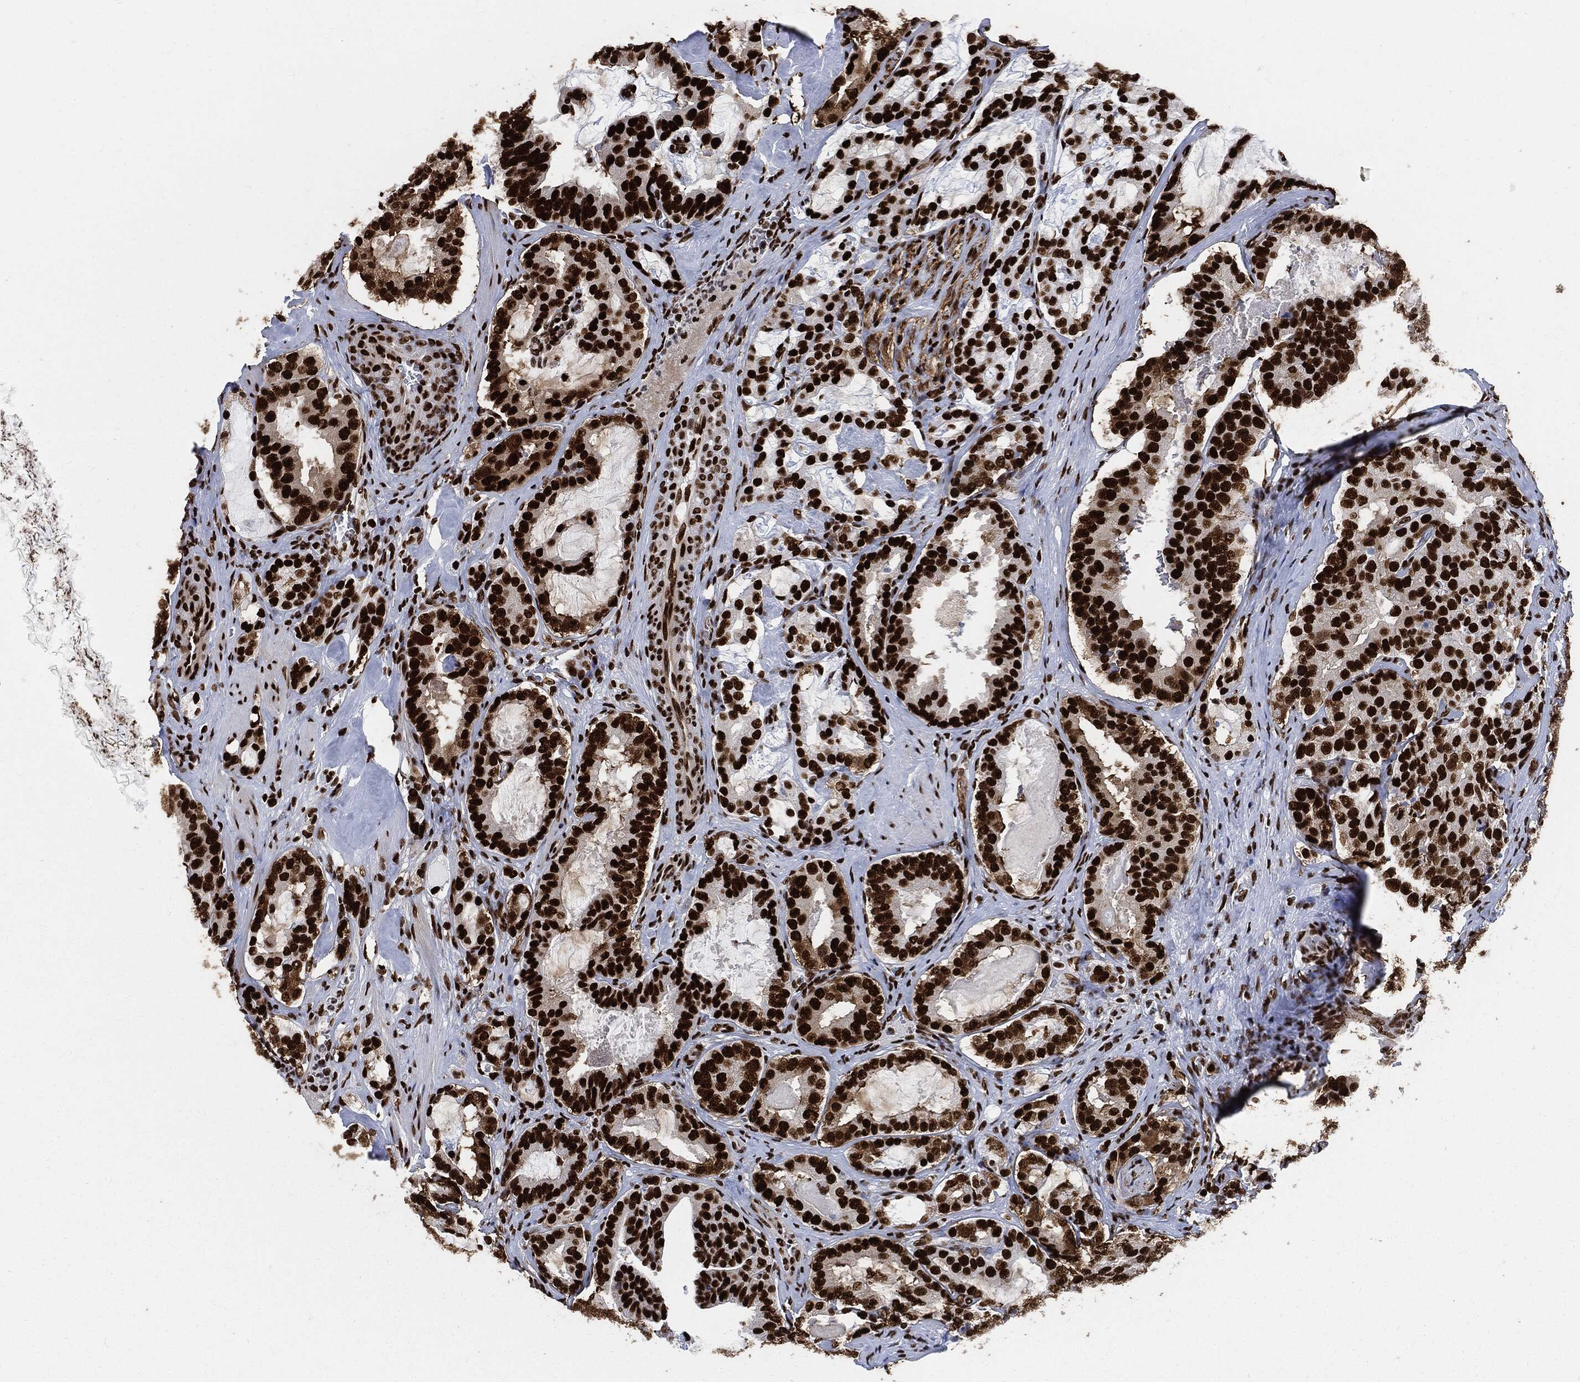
{"staining": {"intensity": "strong", "quantity": ">75%", "location": "nuclear"}, "tissue": "prostate cancer", "cell_type": "Tumor cells", "image_type": "cancer", "snomed": [{"axis": "morphology", "description": "Adenocarcinoma, NOS"}, {"axis": "topography", "description": "Prostate"}], "caption": "Tumor cells display high levels of strong nuclear expression in approximately >75% of cells in prostate cancer (adenocarcinoma).", "gene": "RECQL", "patient": {"sex": "male", "age": 67}}